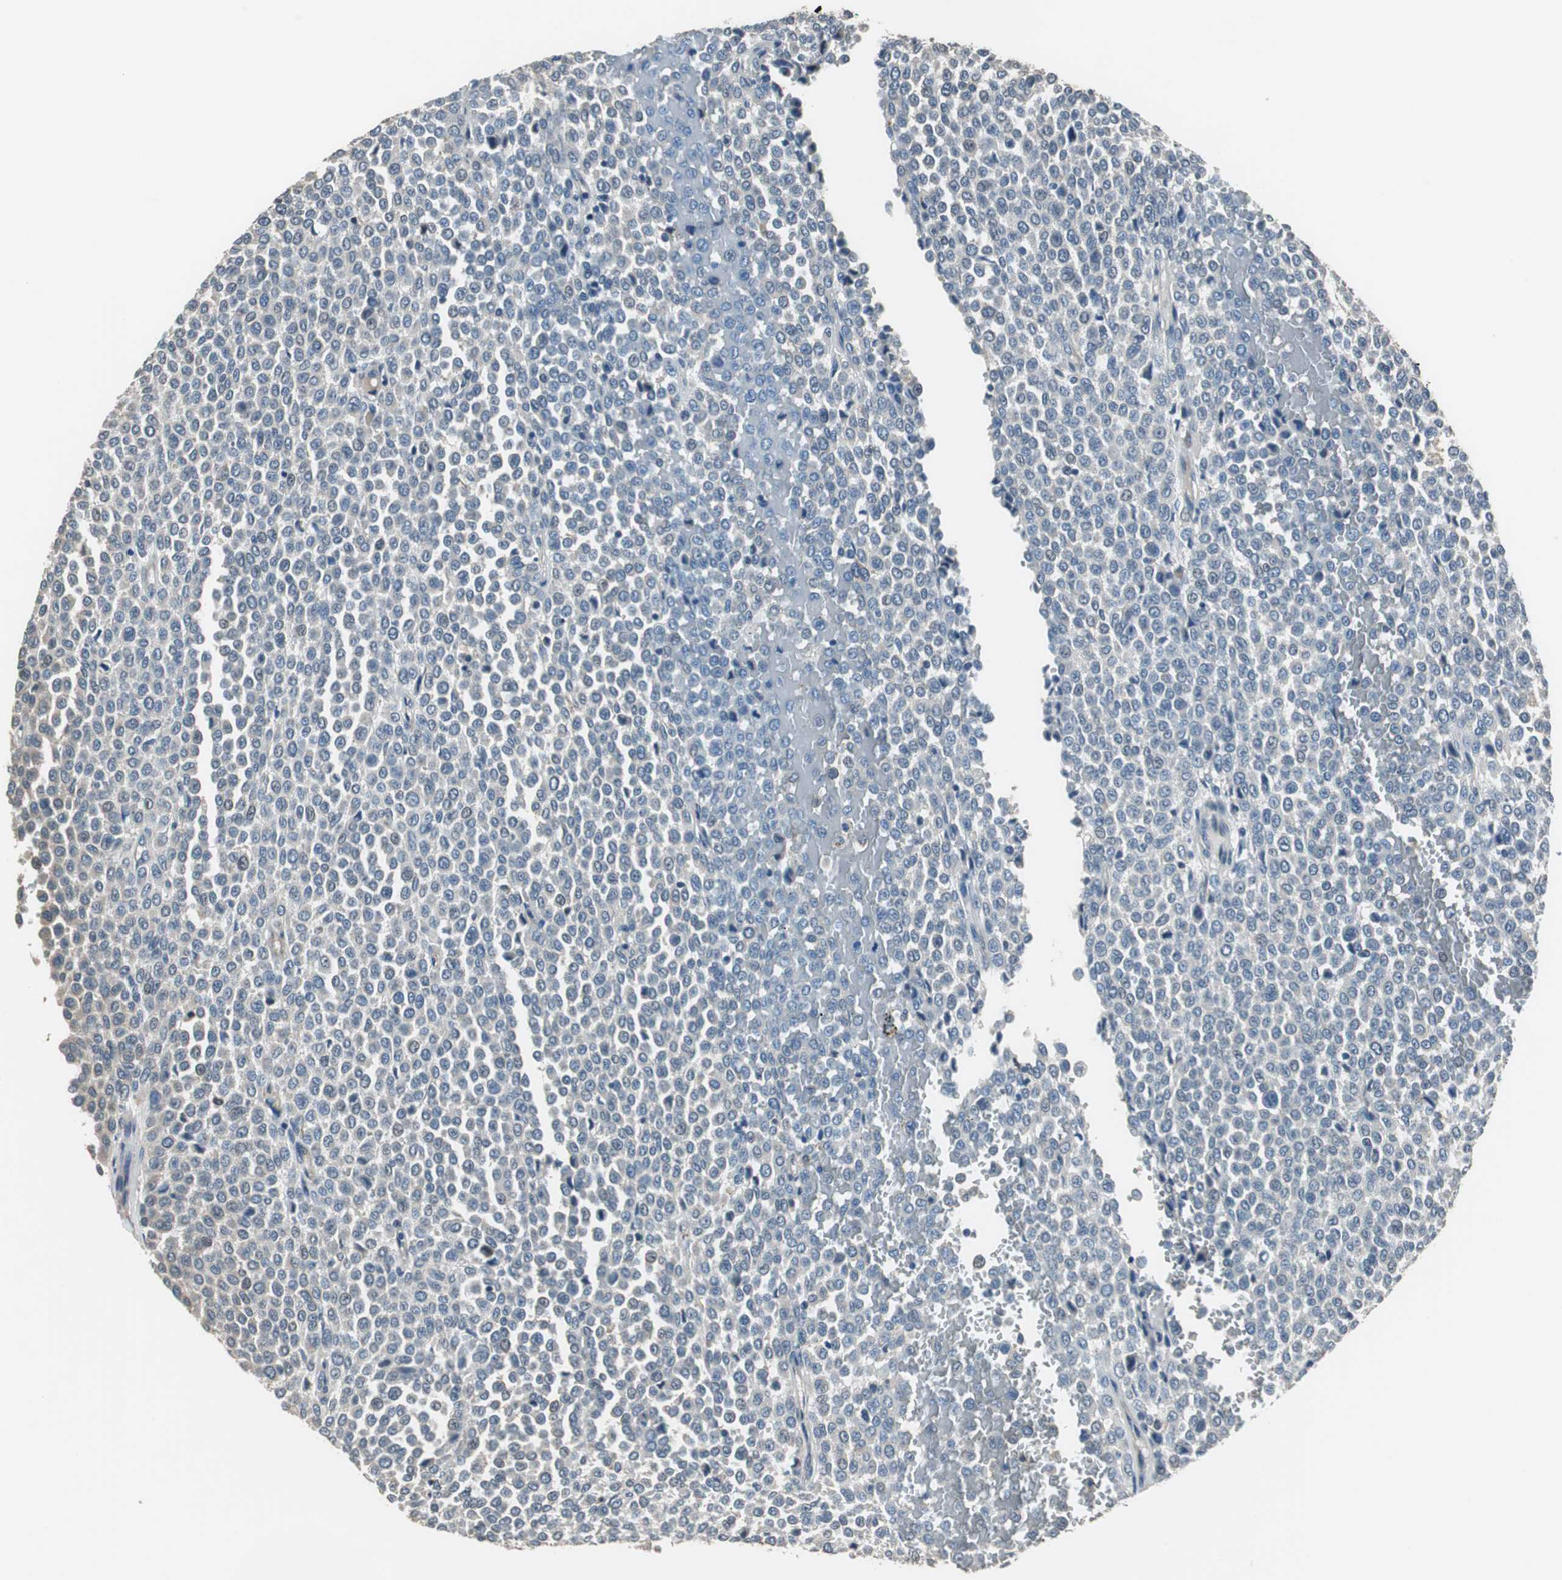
{"staining": {"intensity": "negative", "quantity": "none", "location": "none"}, "tissue": "melanoma", "cell_type": "Tumor cells", "image_type": "cancer", "snomed": [{"axis": "morphology", "description": "Malignant melanoma, Metastatic site"}, {"axis": "topography", "description": "Pancreas"}], "caption": "The immunohistochemistry (IHC) image has no significant expression in tumor cells of malignant melanoma (metastatic site) tissue. (IHC, brightfield microscopy, high magnification).", "gene": "PI4KB", "patient": {"sex": "female", "age": 30}}